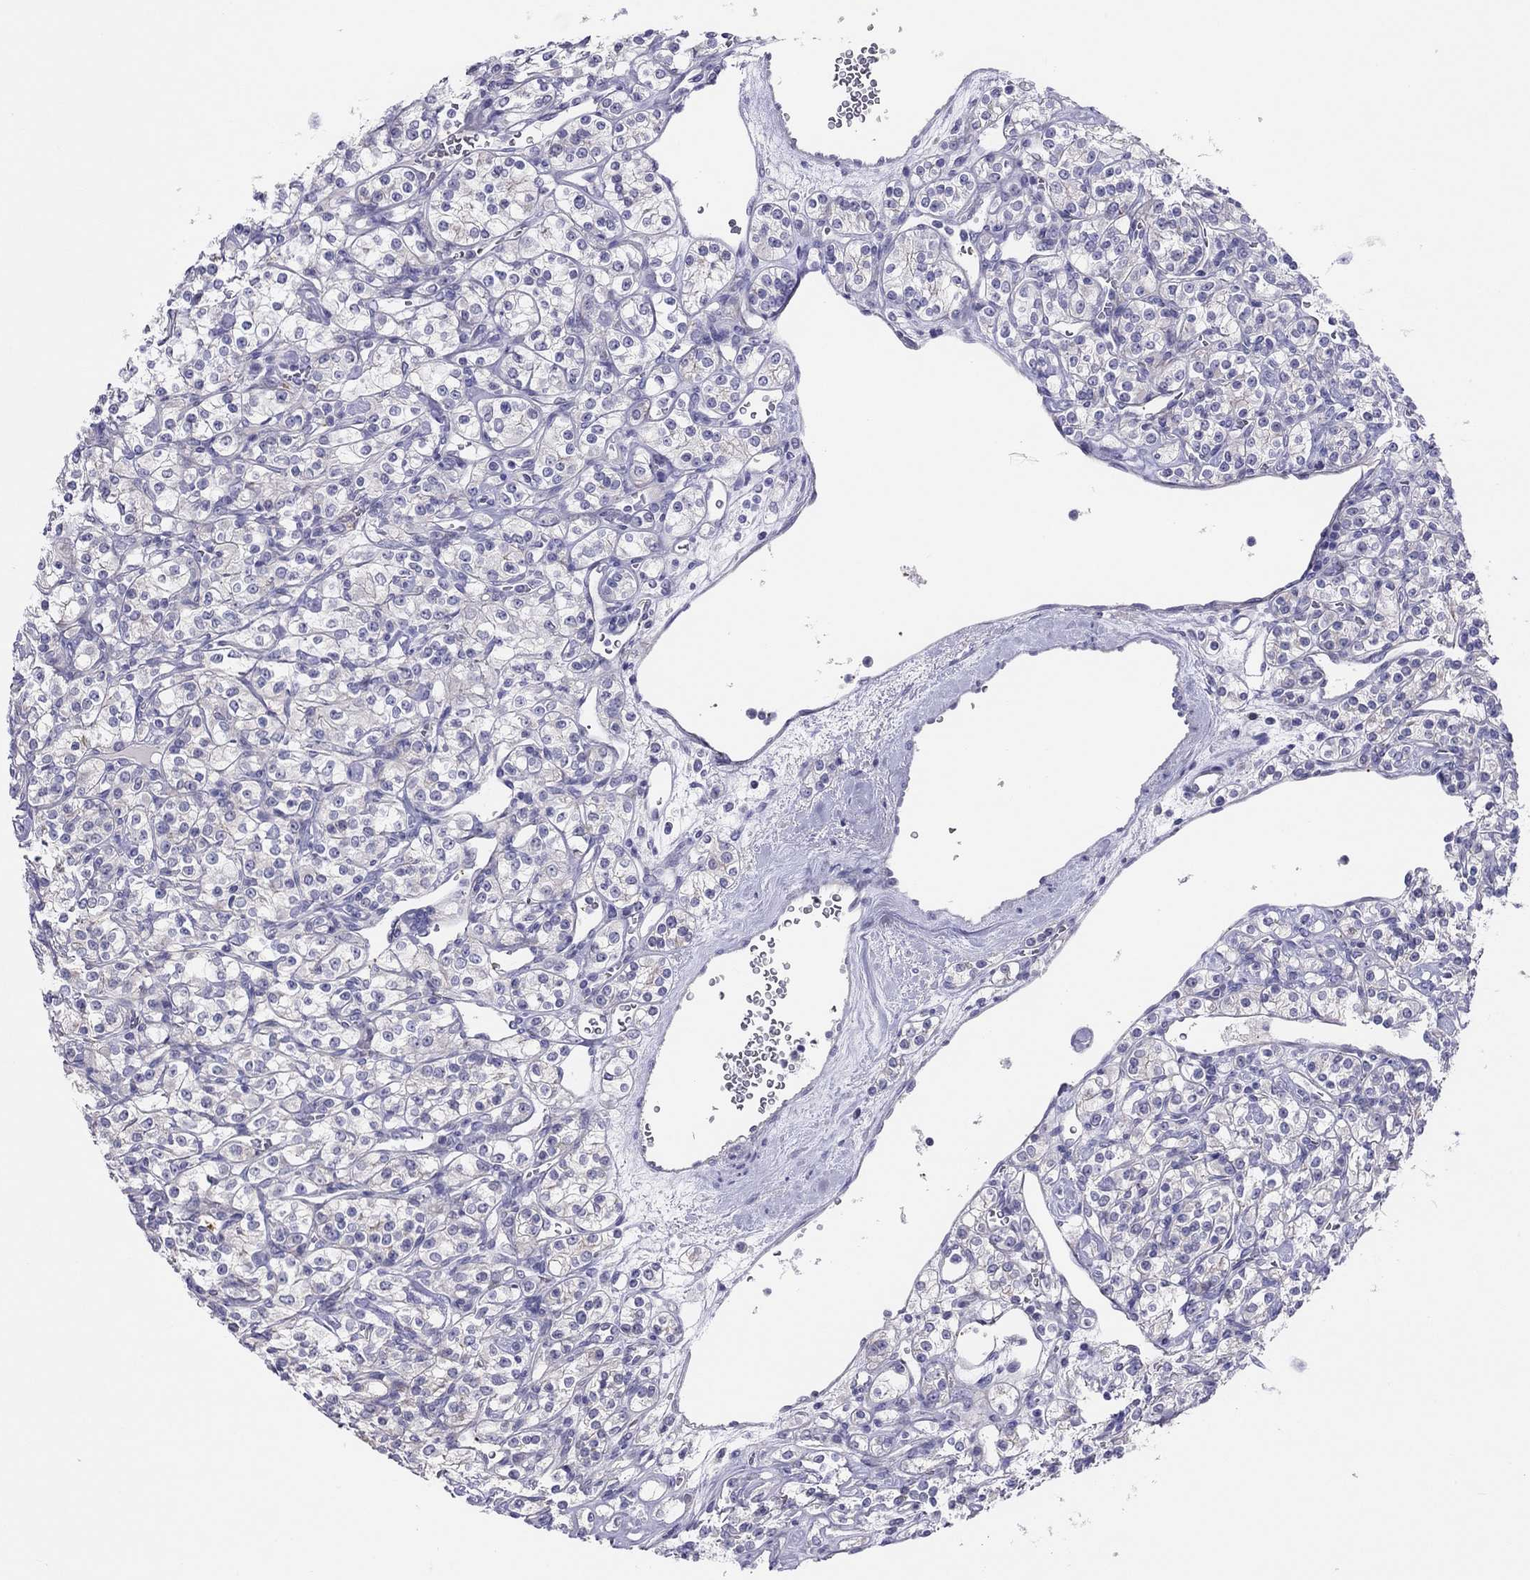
{"staining": {"intensity": "negative", "quantity": "none", "location": "none"}, "tissue": "renal cancer", "cell_type": "Tumor cells", "image_type": "cancer", "snomed": [{"axis": "morphology", "description": "Adenocarcinoma, NOS"}, {"axis": "topography", "description": "Kidney"}], "caption": "The micrograph displays no staining of tumor cells in renal adenocarcinoma.", "gene": "MGAT4C", "patient": {"sex": "male", "age": 77}}